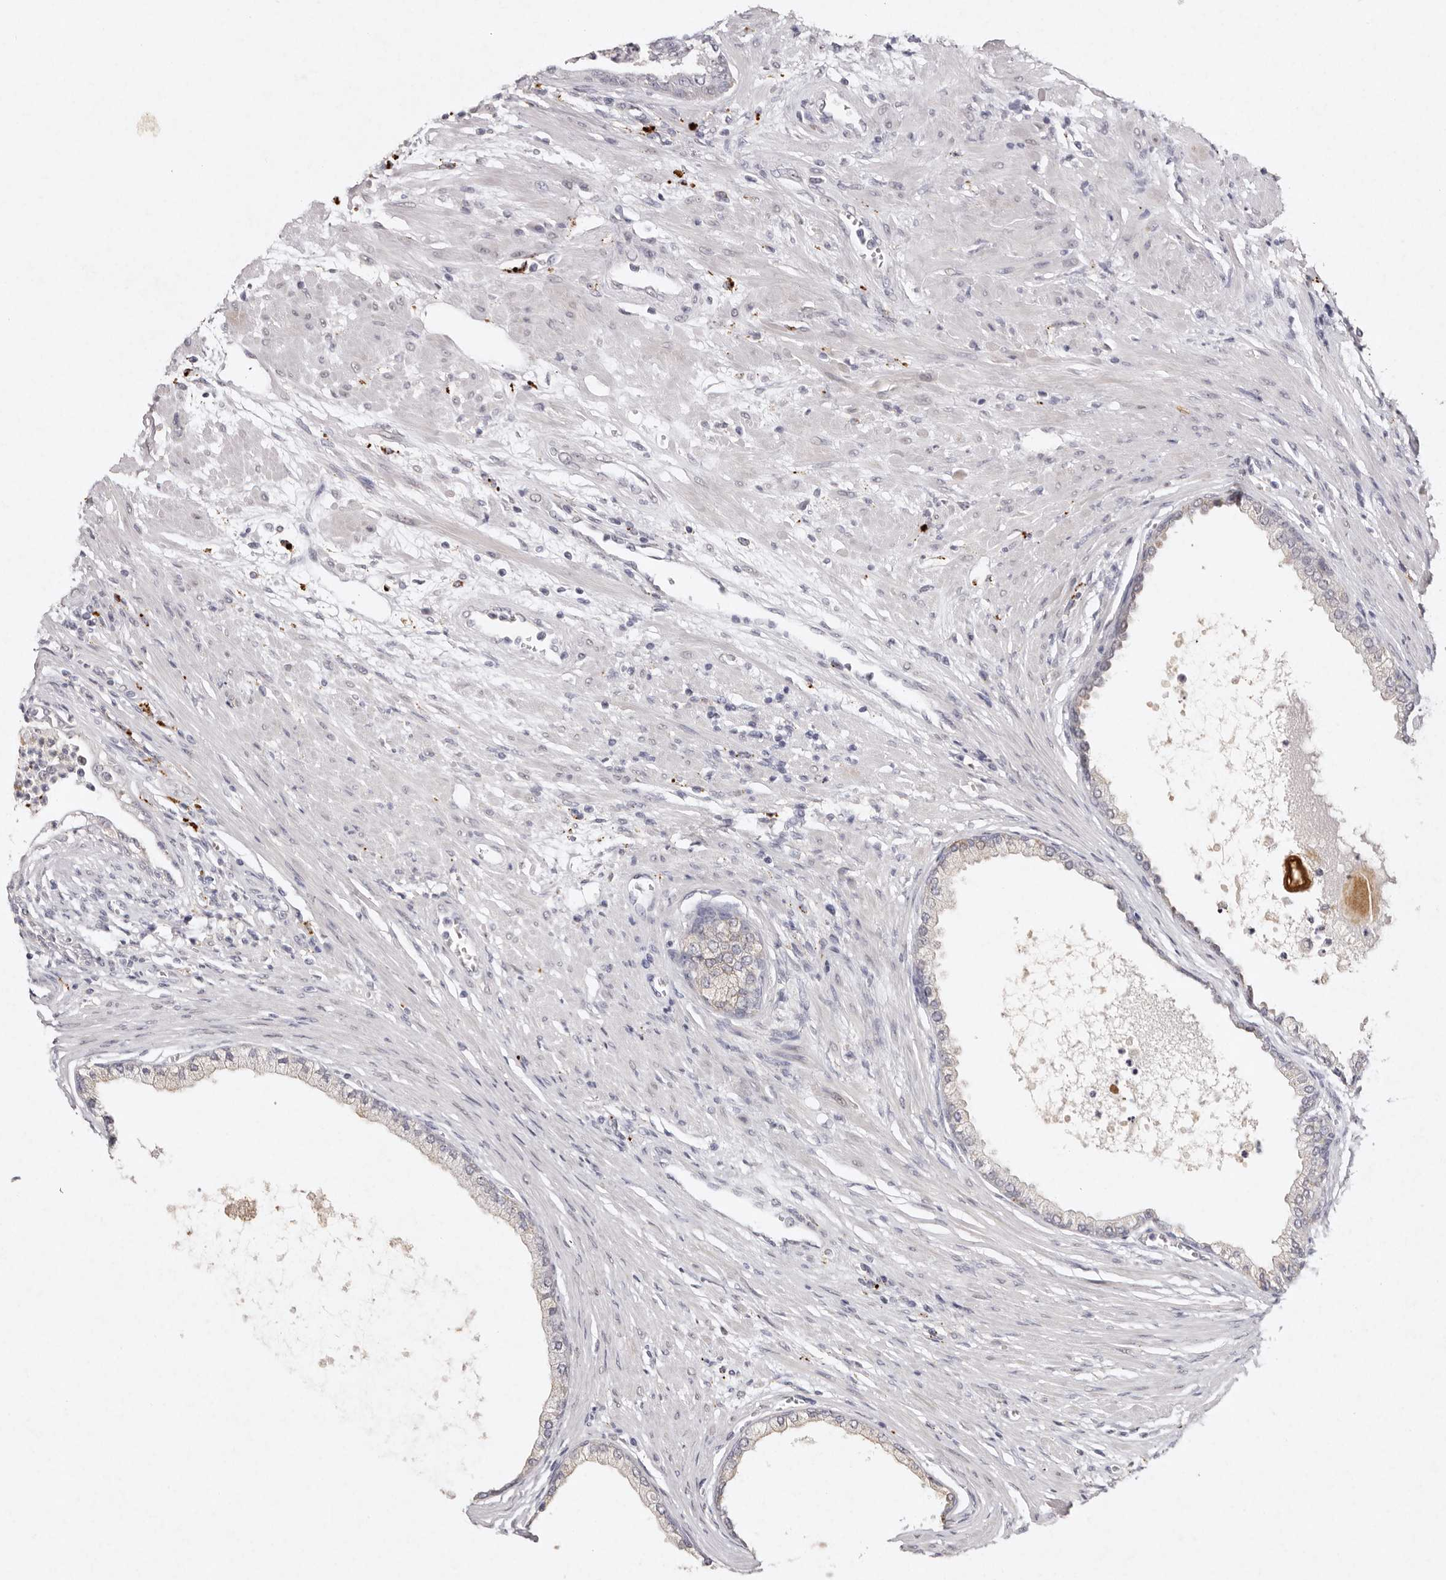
{"staining": {"intensity": "negative", "quantity": "none", "location": "none"}, "tissue": "prostate cancer", "cell_type": "Tumor cells", "image_type": "cancer", "snomed": [{"axis": "morphology", "description": "Normal tissue, NOS"}, {"axis": "morphology", "description": "Adenocarcinoma, Low grade"}, {"axis": "topography", "description": "Prostate"}, {"axis": "topography", "description": "Peripheral nerve tissue"}], "caption": "Protein analysis of prostate cancer demonstrates no significant expression in tumor cells.", "gene": "FAM185A", "patient": {"sex": "male", "age": 71}}